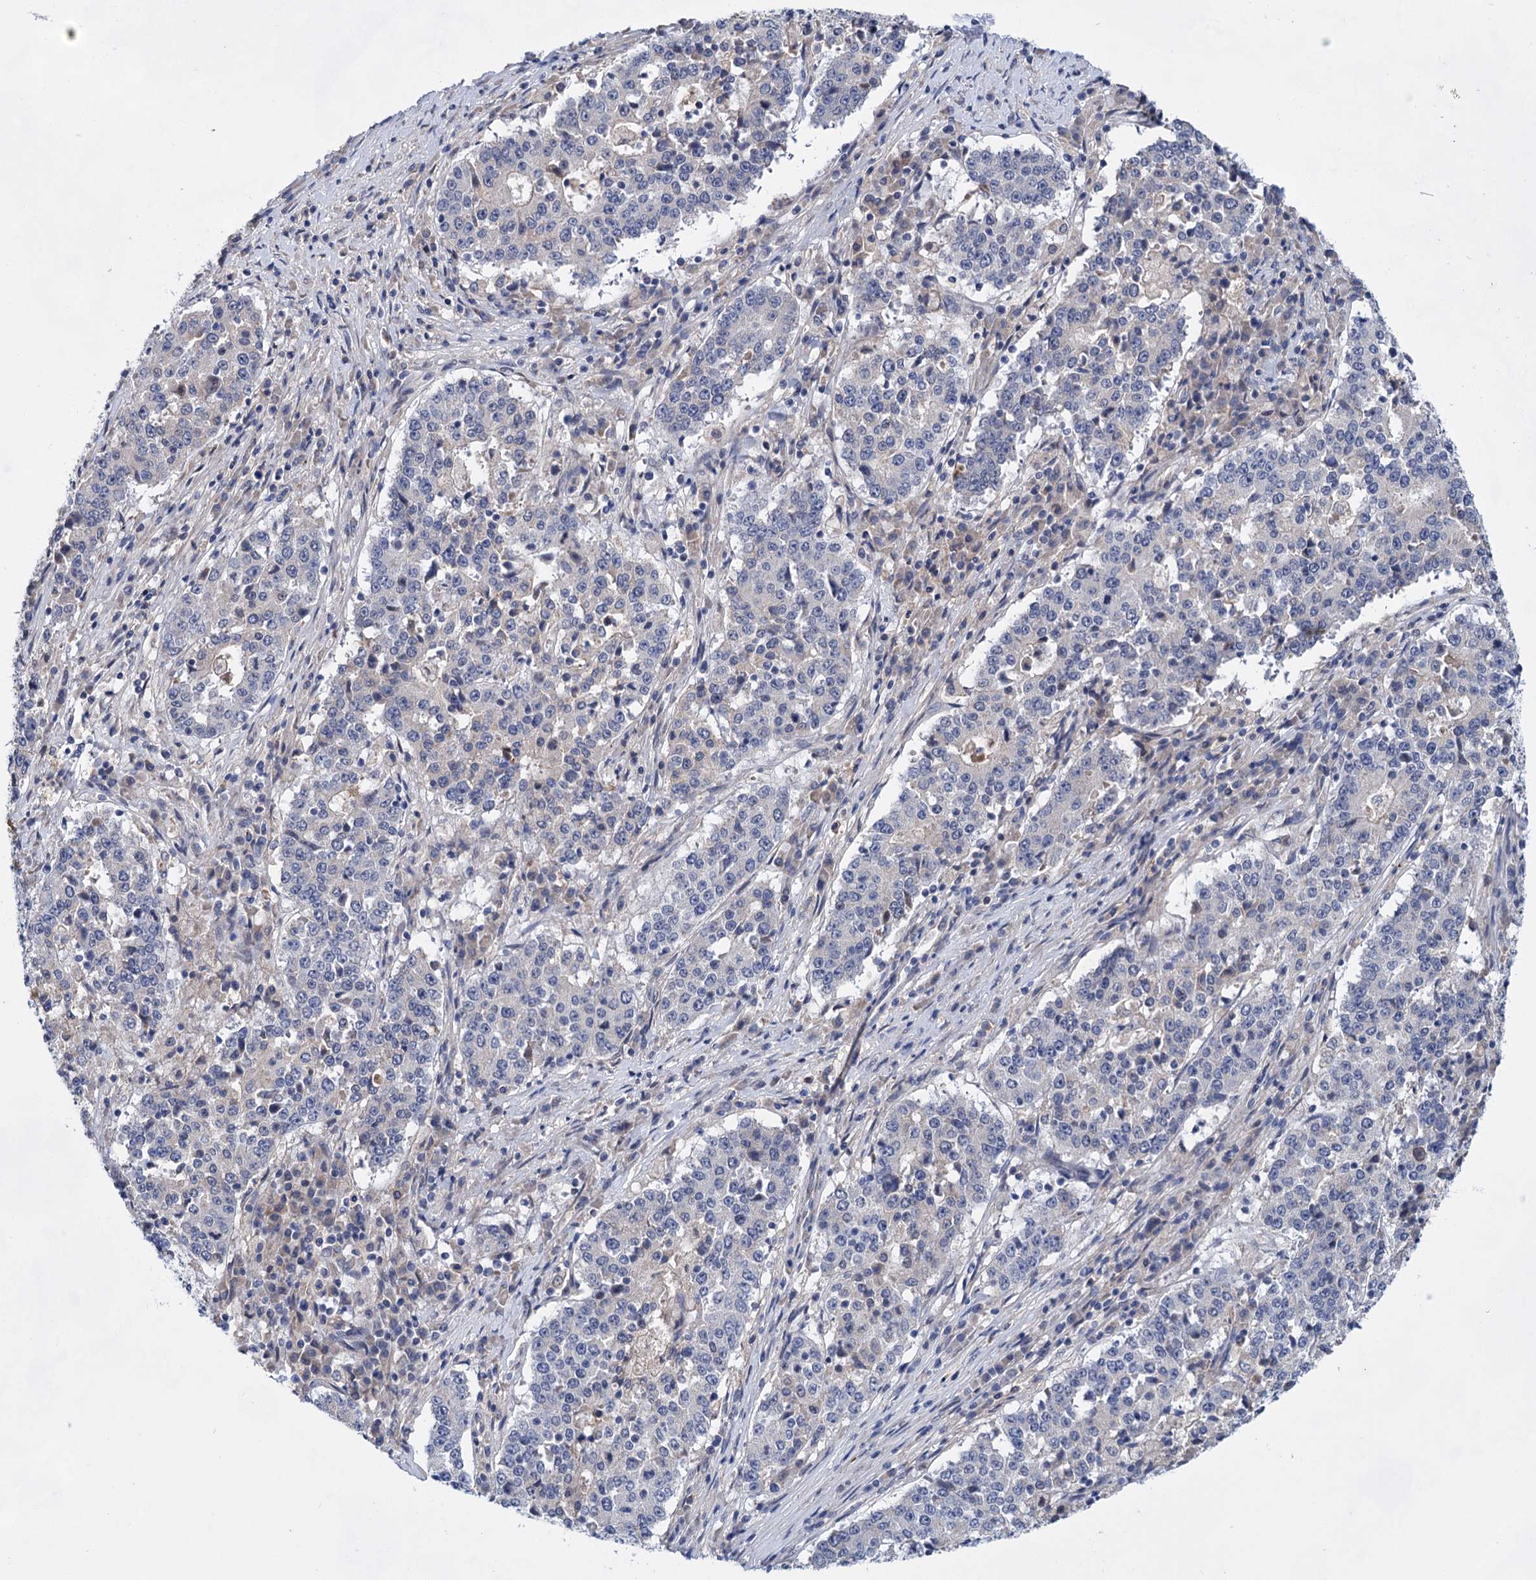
{"staining": {"intensity": "negative", "quantity": "none", "location": "none"}, "tissue": "stomach cancer", "cell_type": "Tumor cells", "image_type": "cancer", "snomed": [{"axis": "morphology", "description": "Adenocarcinoma, NOS"}, {"axis": "topography", "description": "Stomach"}], "caption": "The photomicrograph displays no staining of tumor cells in stomach cancer (adenocarcinoma). Nuclei are stained in blue.", "gene": "MORN3", "patient": {"sex": "male", "age": 59}}